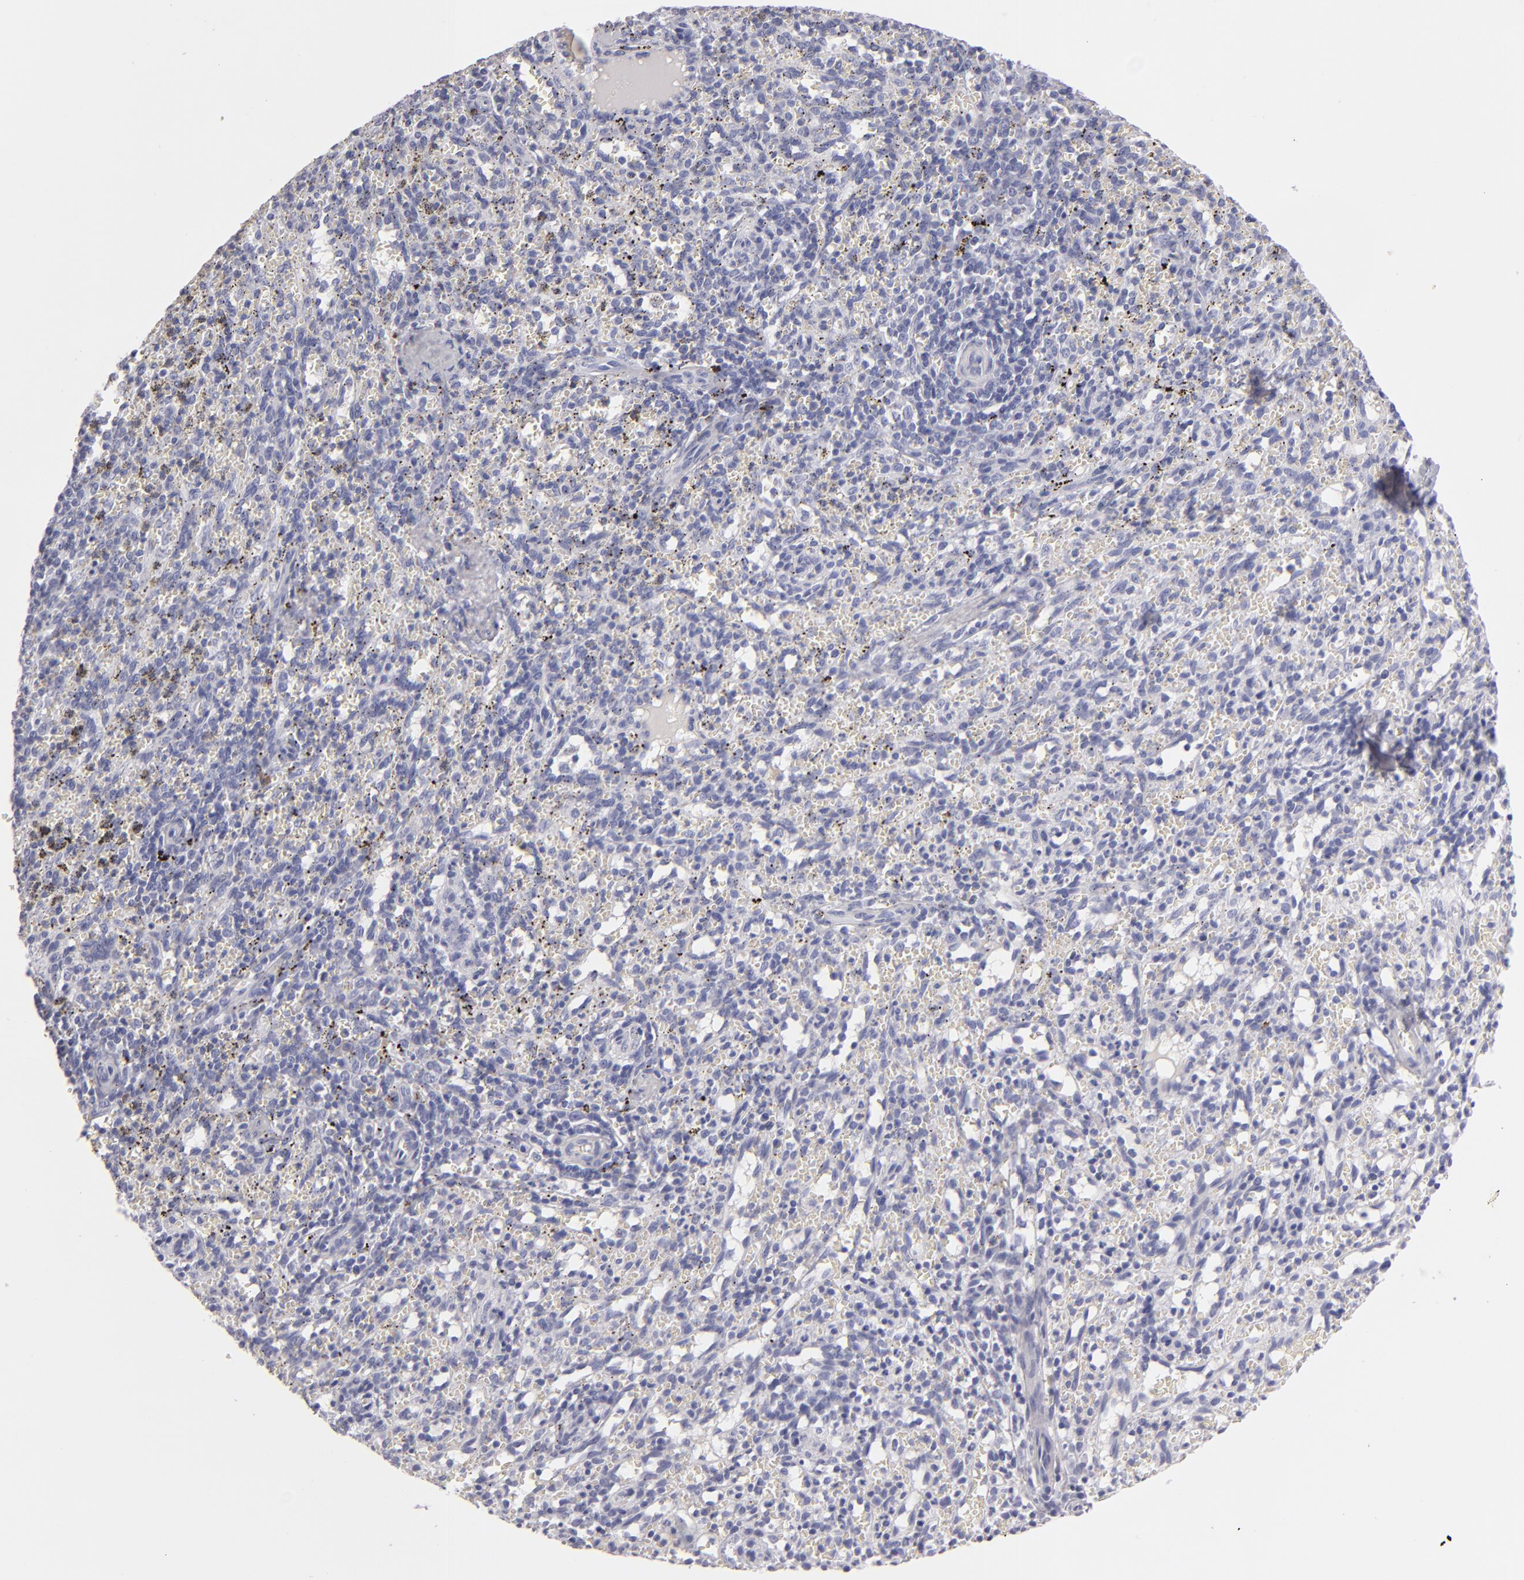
{"staining": {"intensity": "negative", "quantity": "none", "location": "none"}, "tissue": "spleen", "cell_type": "Cells in red pulp", "image_type": "normal", "snomed": [{"axis": "morphology", "description": "Normal tissue, NOS"}, {"axis": "topography", "description": "Spleen"}], "caption": "Immunohistochemistry (IHC) micrograph of normal spleen: human spleen stained with DAB displays no significant protein staining in cells in red pulp.", "gene": "F13A1", "patient": {"sex": "female", "age": 10}}